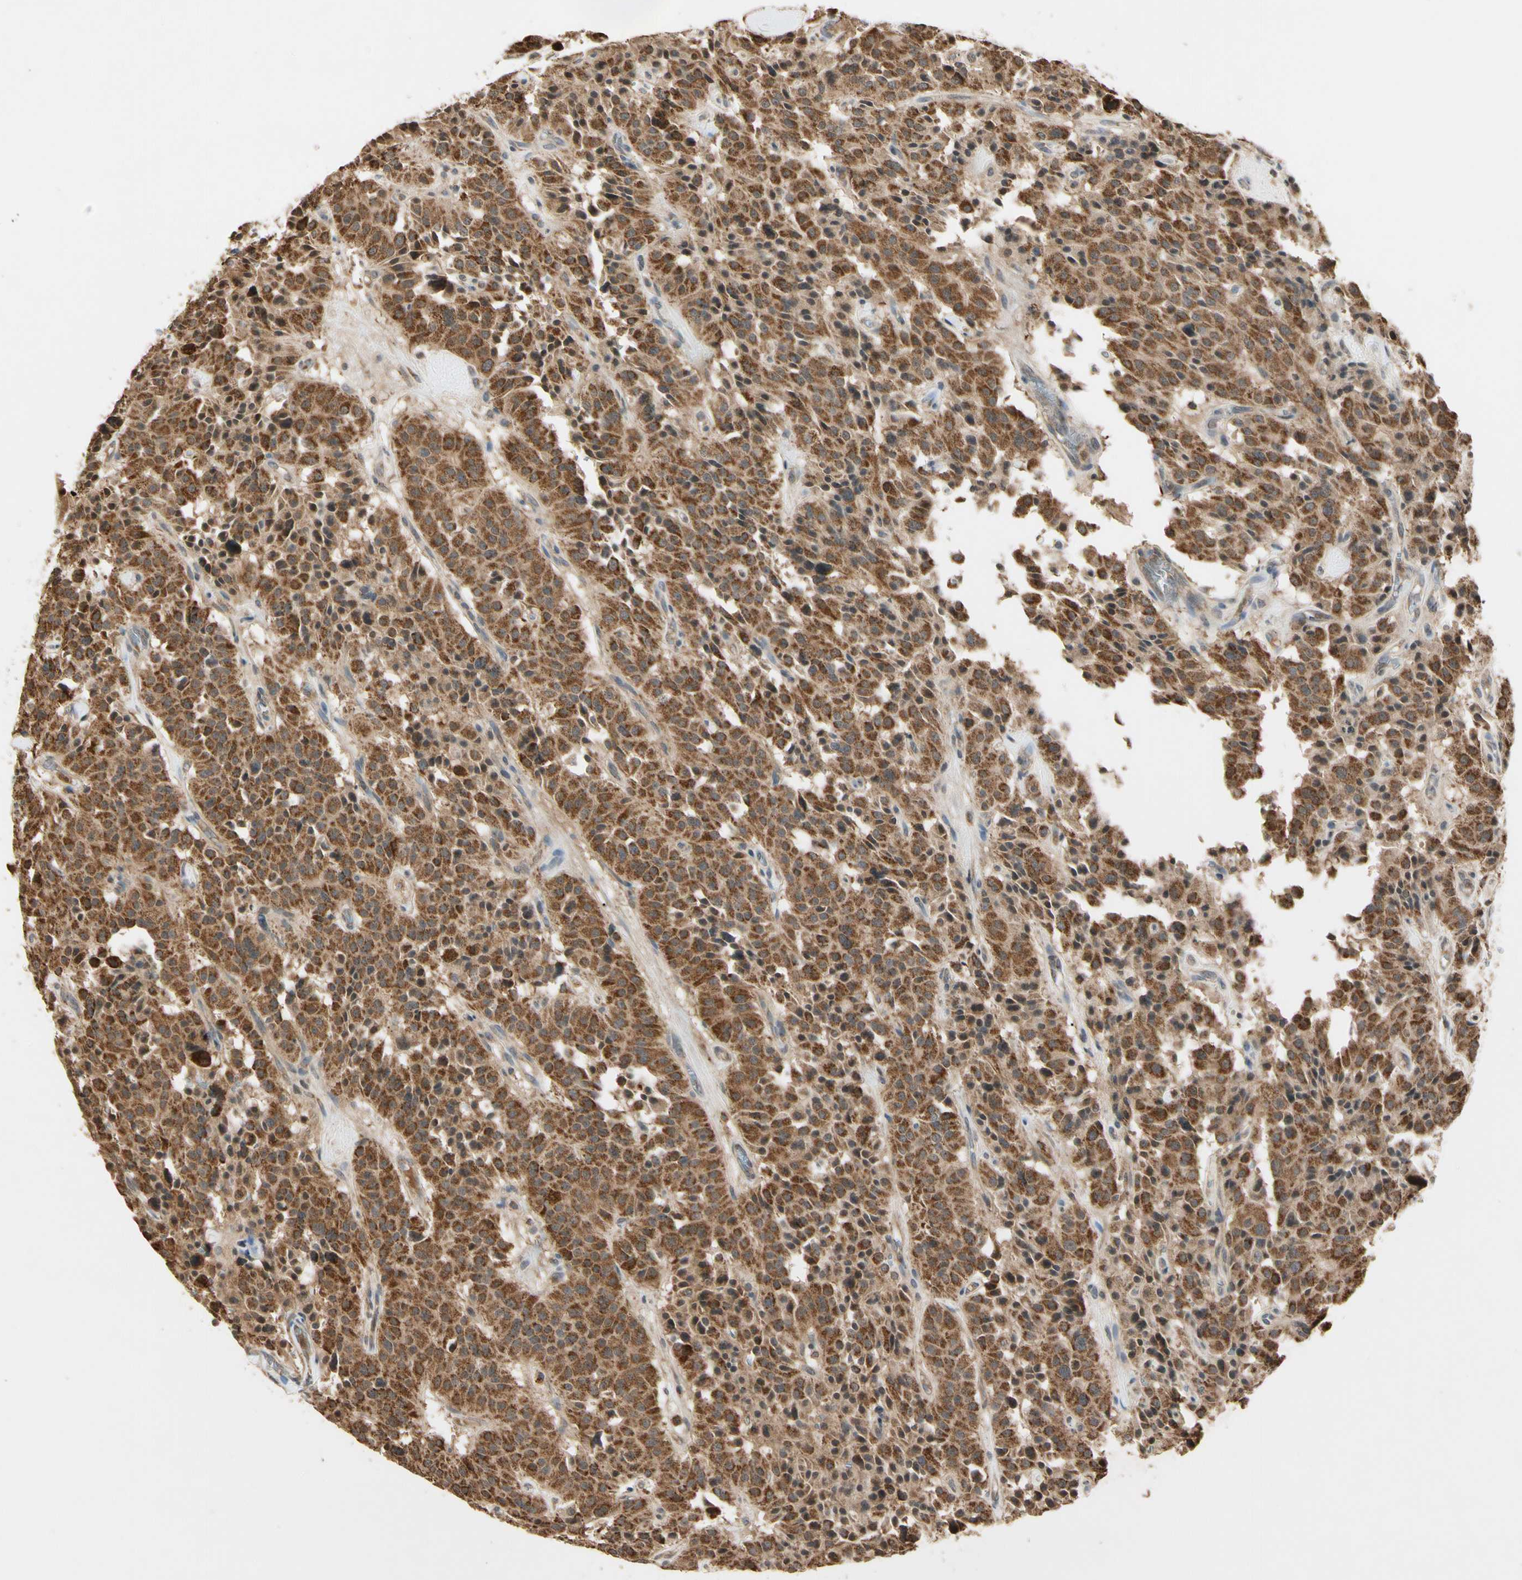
{"staining": {"intensity": "moderate", "quantity": ">75%", "location": "cytoplasmic/membranous"}, "tissue": "carcinoid", "cell_type": "Tumor cells", "image_type": "cancer", "snomed": [{"axis": "morphology", "description": "Carcinoid, malignant, NOS"}, {"axis": "topography", "description": "Lung"}], "caption": "This micrograph reveals immunohistochemistry (IHC) staining of carcinoid, with medium moderate cytoplasmic/membranous positivity in about >75% of tumor cells.", "gene": "PRDX5", "patient": {"sex": "male", "age": 30}}